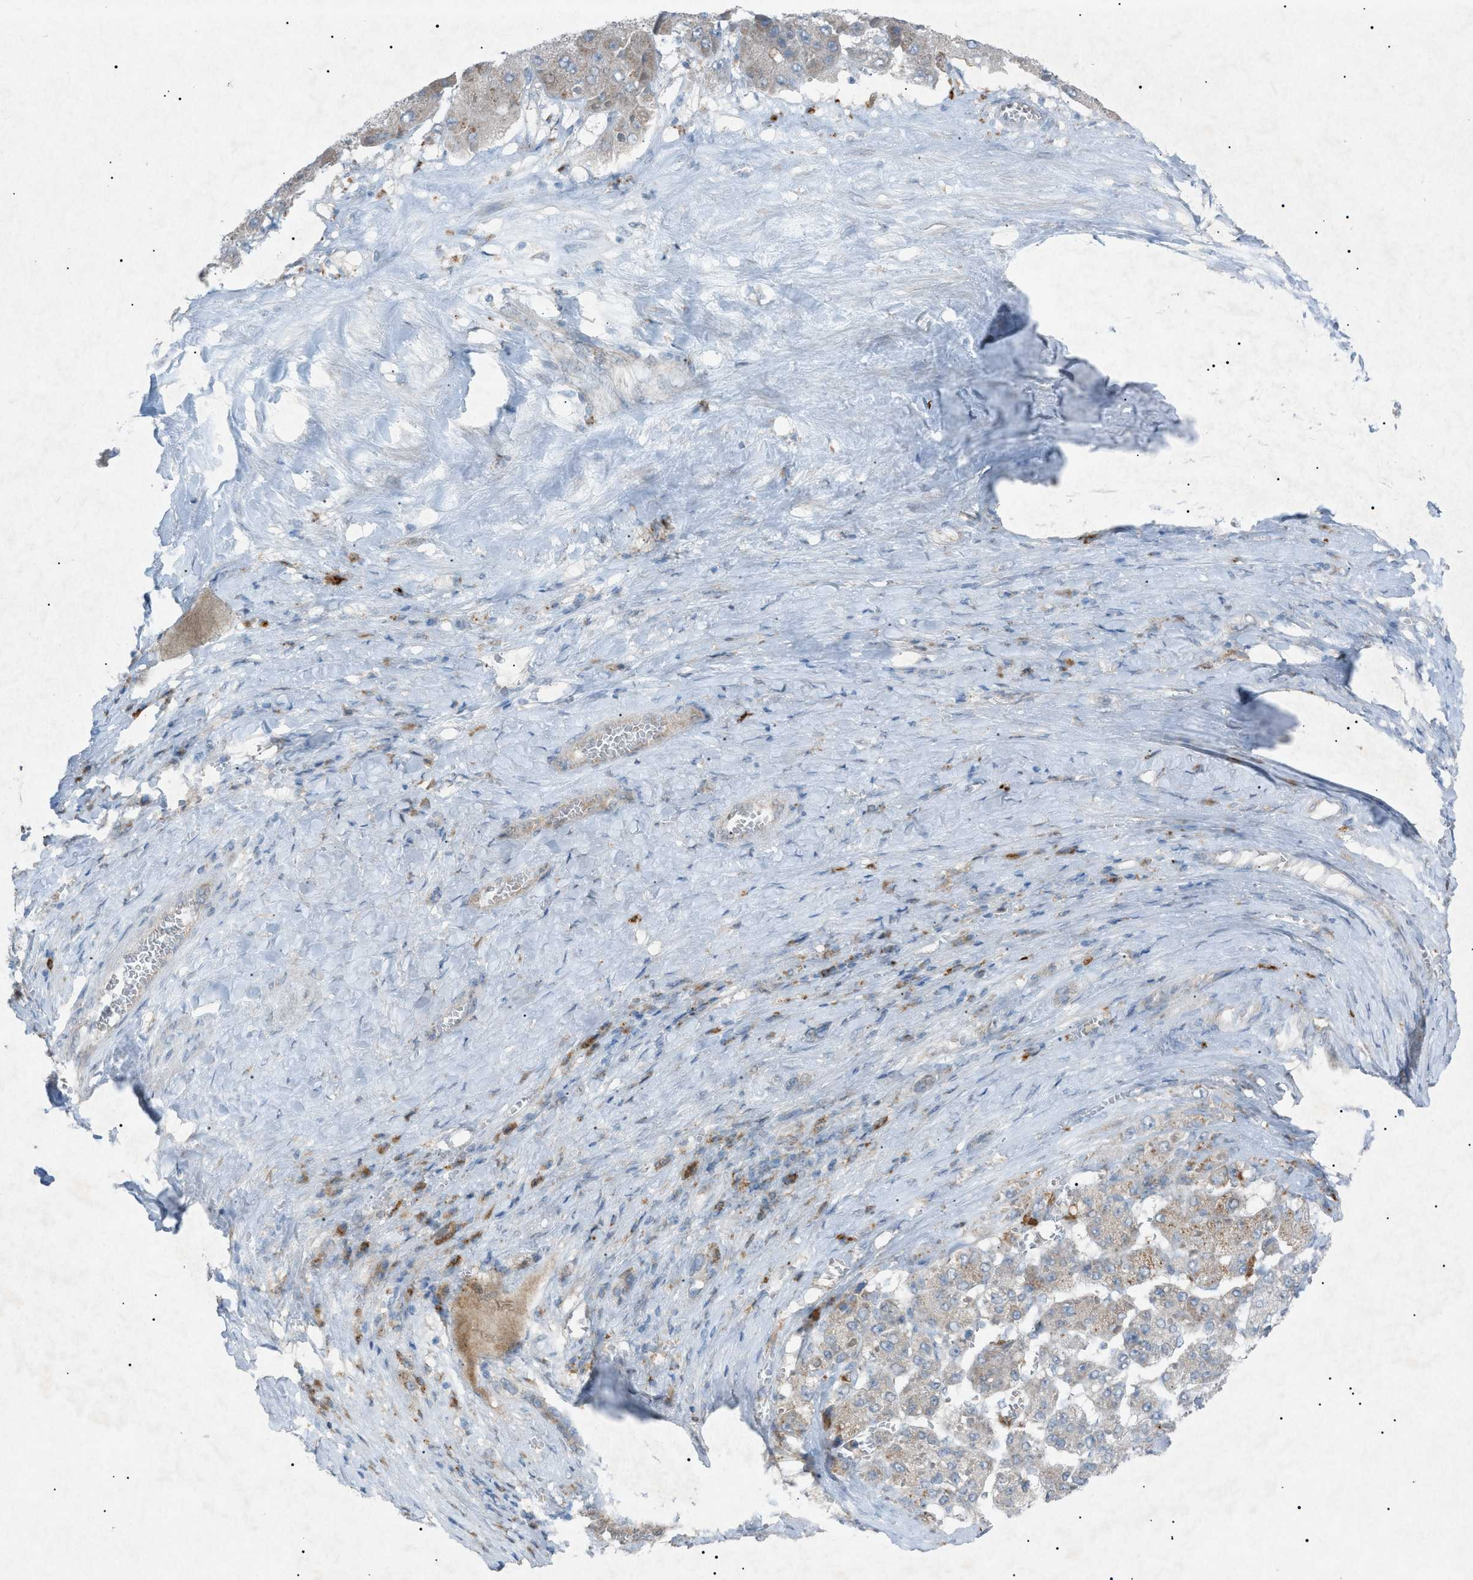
{"staining": {"intensity": "weak", "quantity": "25%-75%", "location": "cytoplasmic/membranous"}, "tissue": "liver cancer", "cell_type": "Tumor cells", "image_type": "cancer", "snomed": [{"axis": "morphology", "description": "Carcinoma, Hepatocellular, NOS"}, {"axis": "topography", "description": "Liver"}], "caption": "The micrograph demonstrates staining of liver hepatocellular carcinoma, revealing weak cytoplasmic/membranous protein expression (brown color) within tumor cells.", "gene": "BTK", "patient": {"sex": "female", "age": 73}}